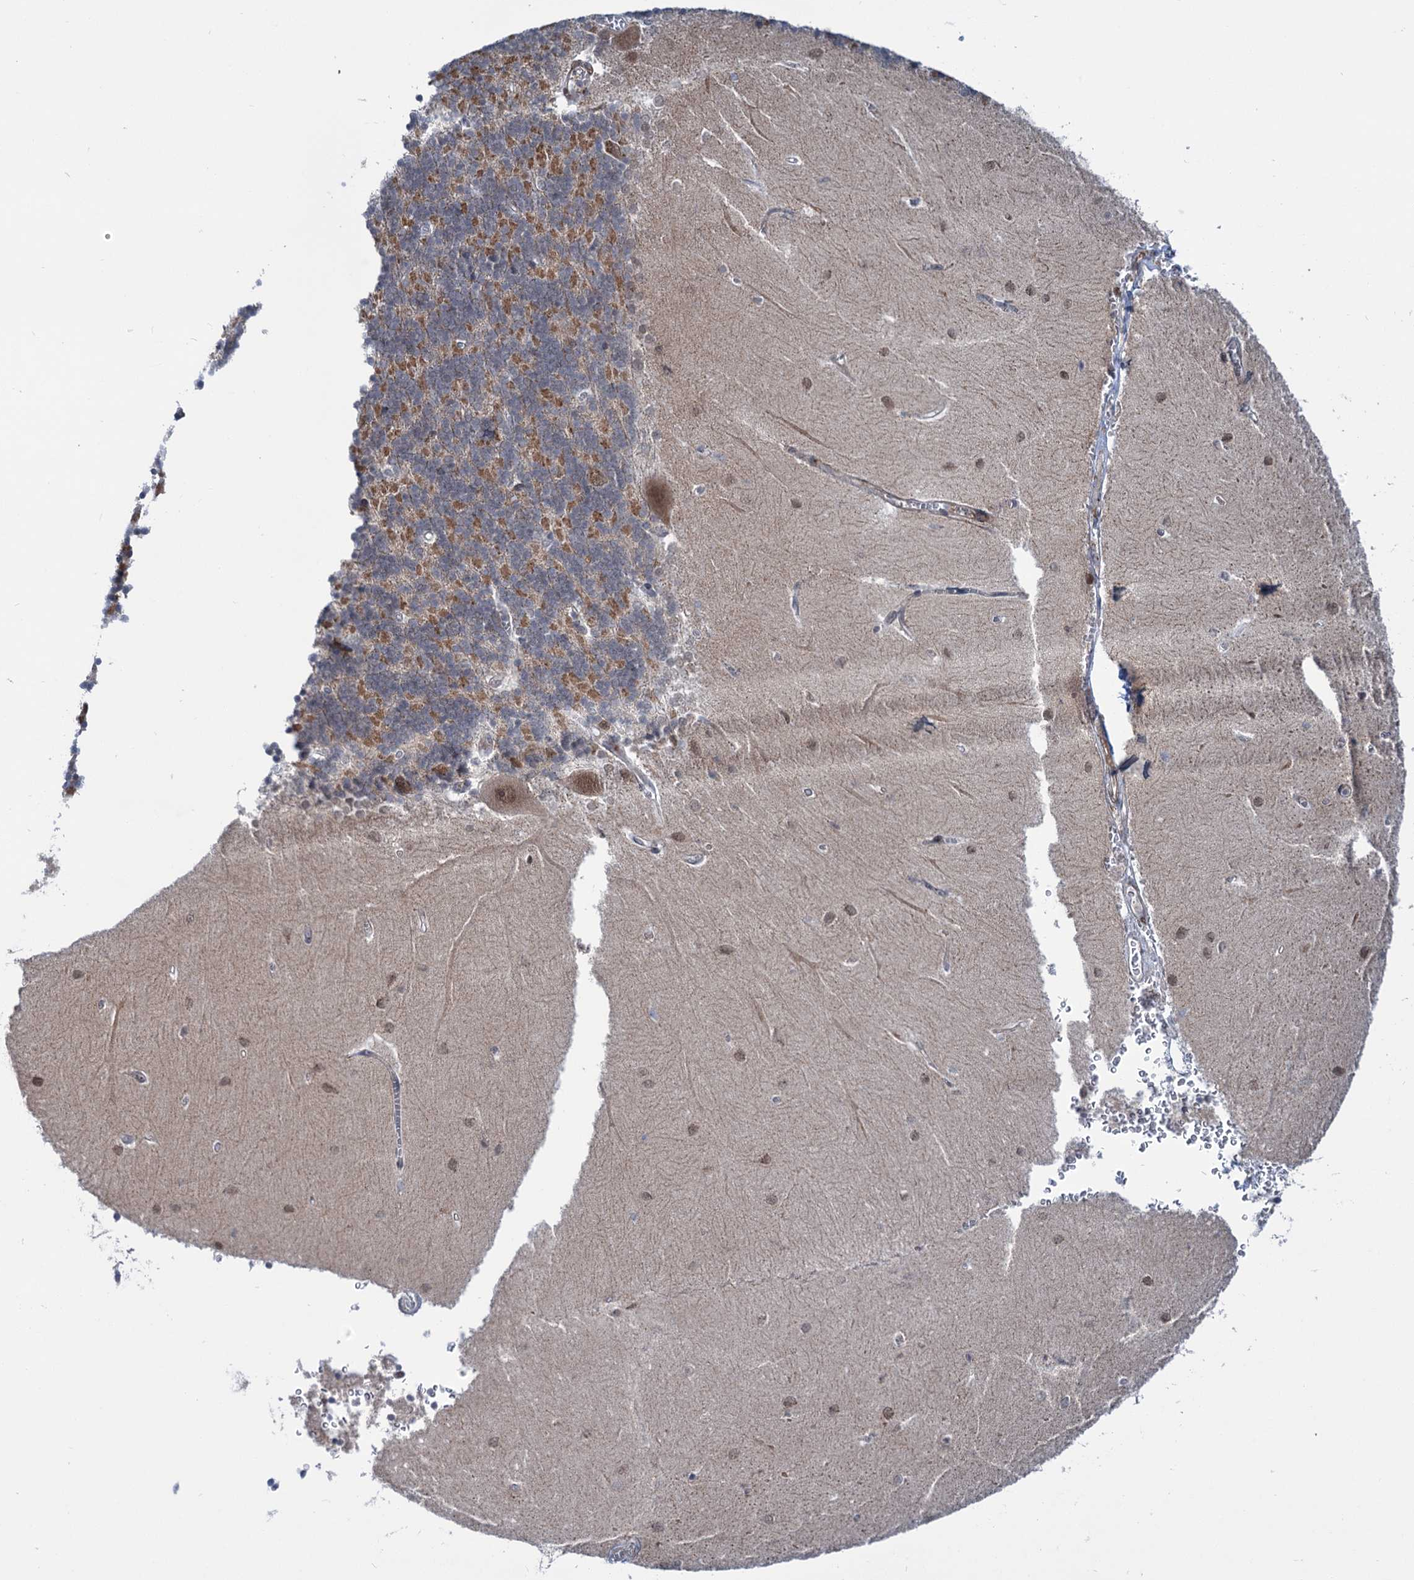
{"staining": {"intensity": "moderate", "quantity": "25%-75%", "location": "cytoplasmic/membranous"}, "tissue": "cerebellum", "cell_type": "Cells in granular layer", "image_type": "normal", "snomed": [{"axis": "morphology", "description": "Normal tissue, NOS"}, {"axis": "topography", "description": "Cerebellum"}], "caption": "IHC of benign human cerebellum displays medium levels of moderate cytoplasmic/membranous expression in approximately 25%-75% of cells in granular layer.", "gene": "ELP4", "patient": {"sex": "male", "age": 37}}